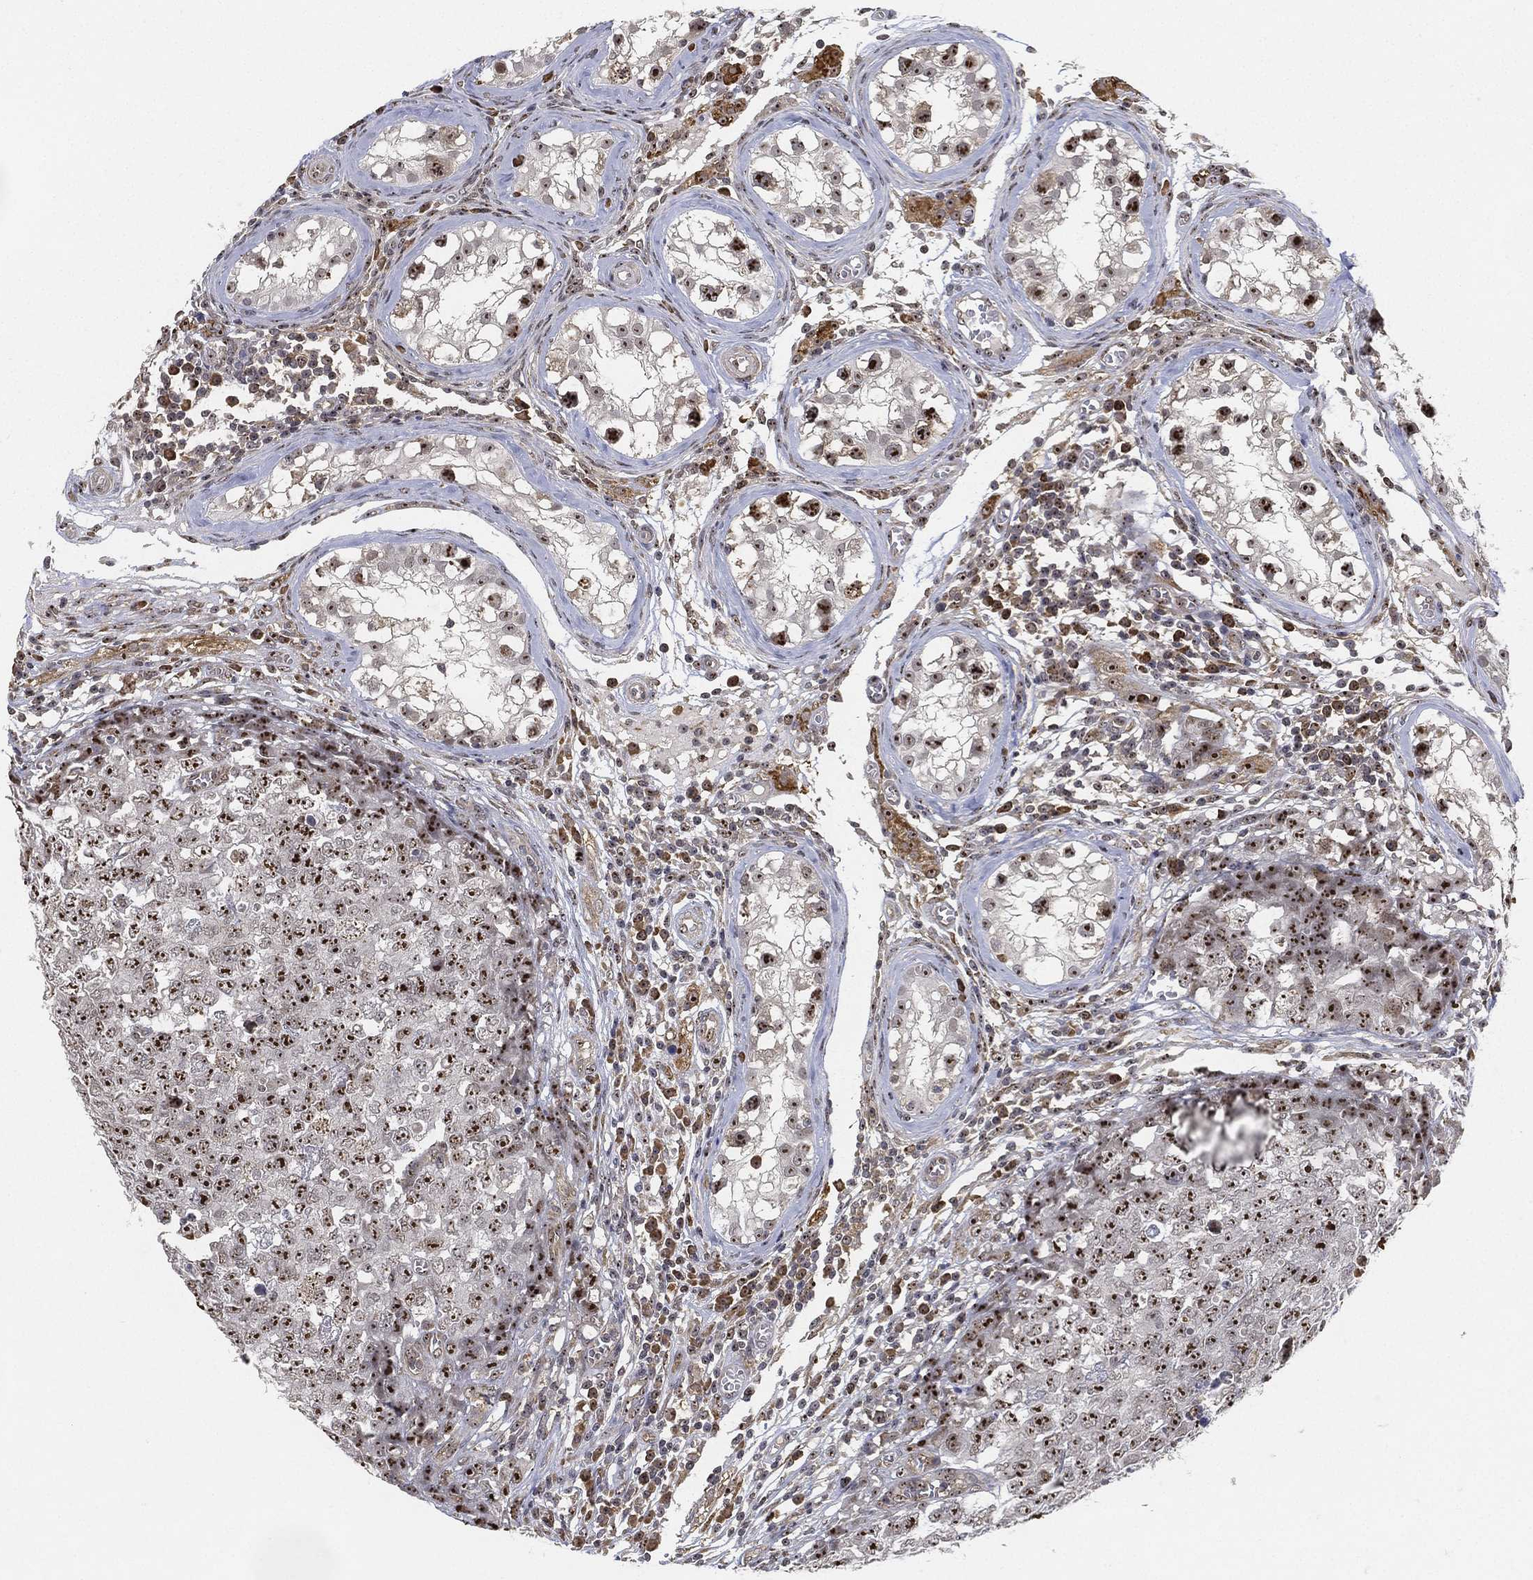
{"staining": {"intensity": "strong", "quantity": ">75%", "location": "nuclear"}, "tissue": "testis cancer", "cell_type": "Tumor cells", "image_type": "cancer", "snomed": [{"axis": "morphology", "description": "Carcinoma, Embryonal, NOS"}, {"axis": "topography", "description": "Testis"}], "caption": "Protein expression analysis of human testis embryonal carcinoma reveals strong nuclear expression in approximately >75% of tumor cells. (brown staining indicates protein expression, while blue staining denotes nuclei).", "gene": "PPP1R16B", "patient": {"sex": "male", "age": 23}}